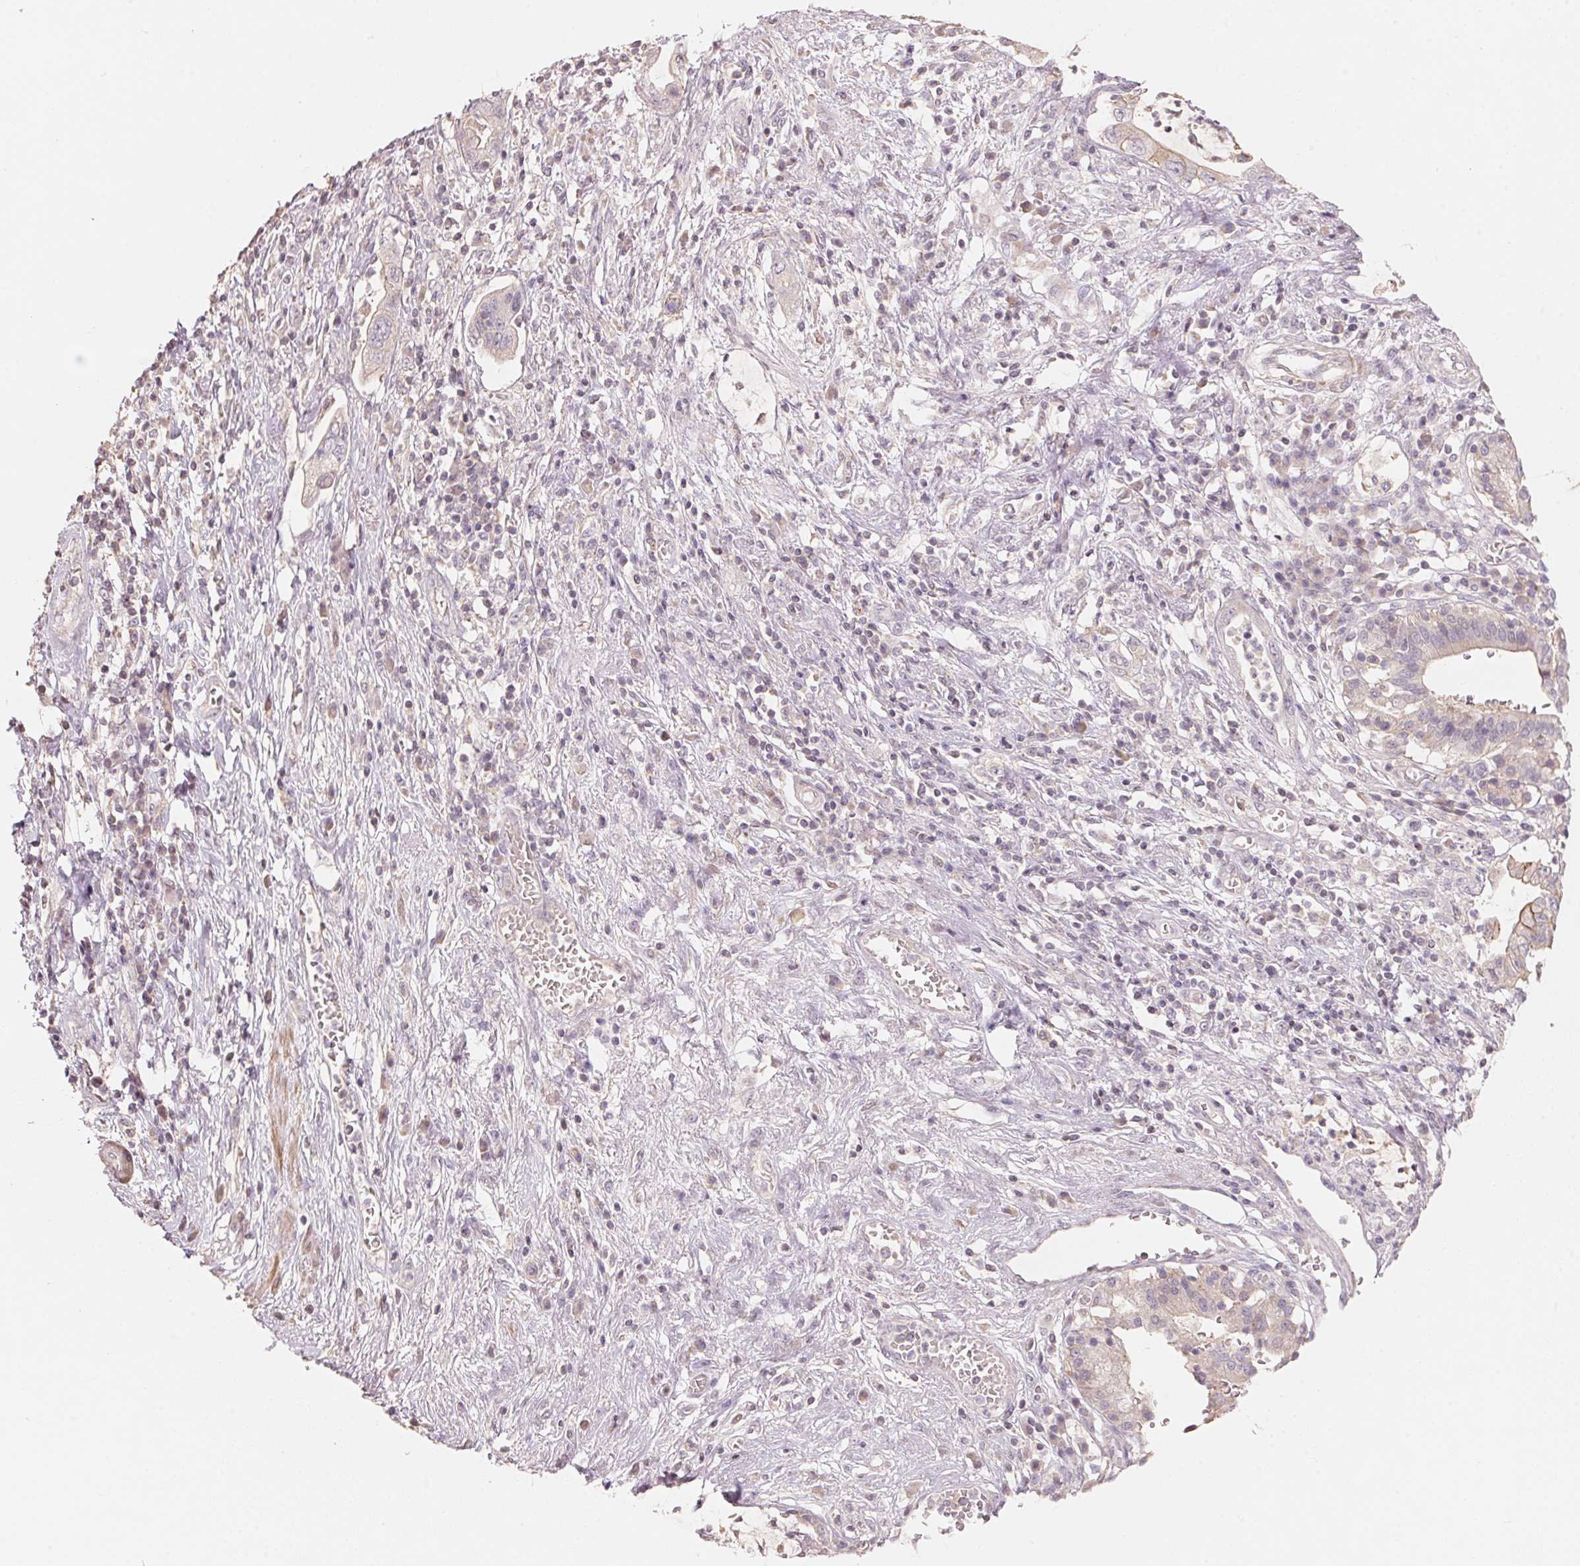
{"staining": {"intensity": "negative", "quantity": "none", "location": "none"}, "tissue": "pancreatic cancer", "cell_type": "Tumor cells", "image_type": "cancer", "snomed": [{"axis": "morphology", "description": "Adenocarcinoma, NOS"}, {"axis": "topography", "description": "Pancreas"}], "caption": "This is an immunohistochemistry (IHC) photomicrograph of human pancreatic cancer (adenocarcinoma). There is no staining in tumor cells.", "gene": "TP53AIP1", "patient": {"sex": "female", "age": 72}}